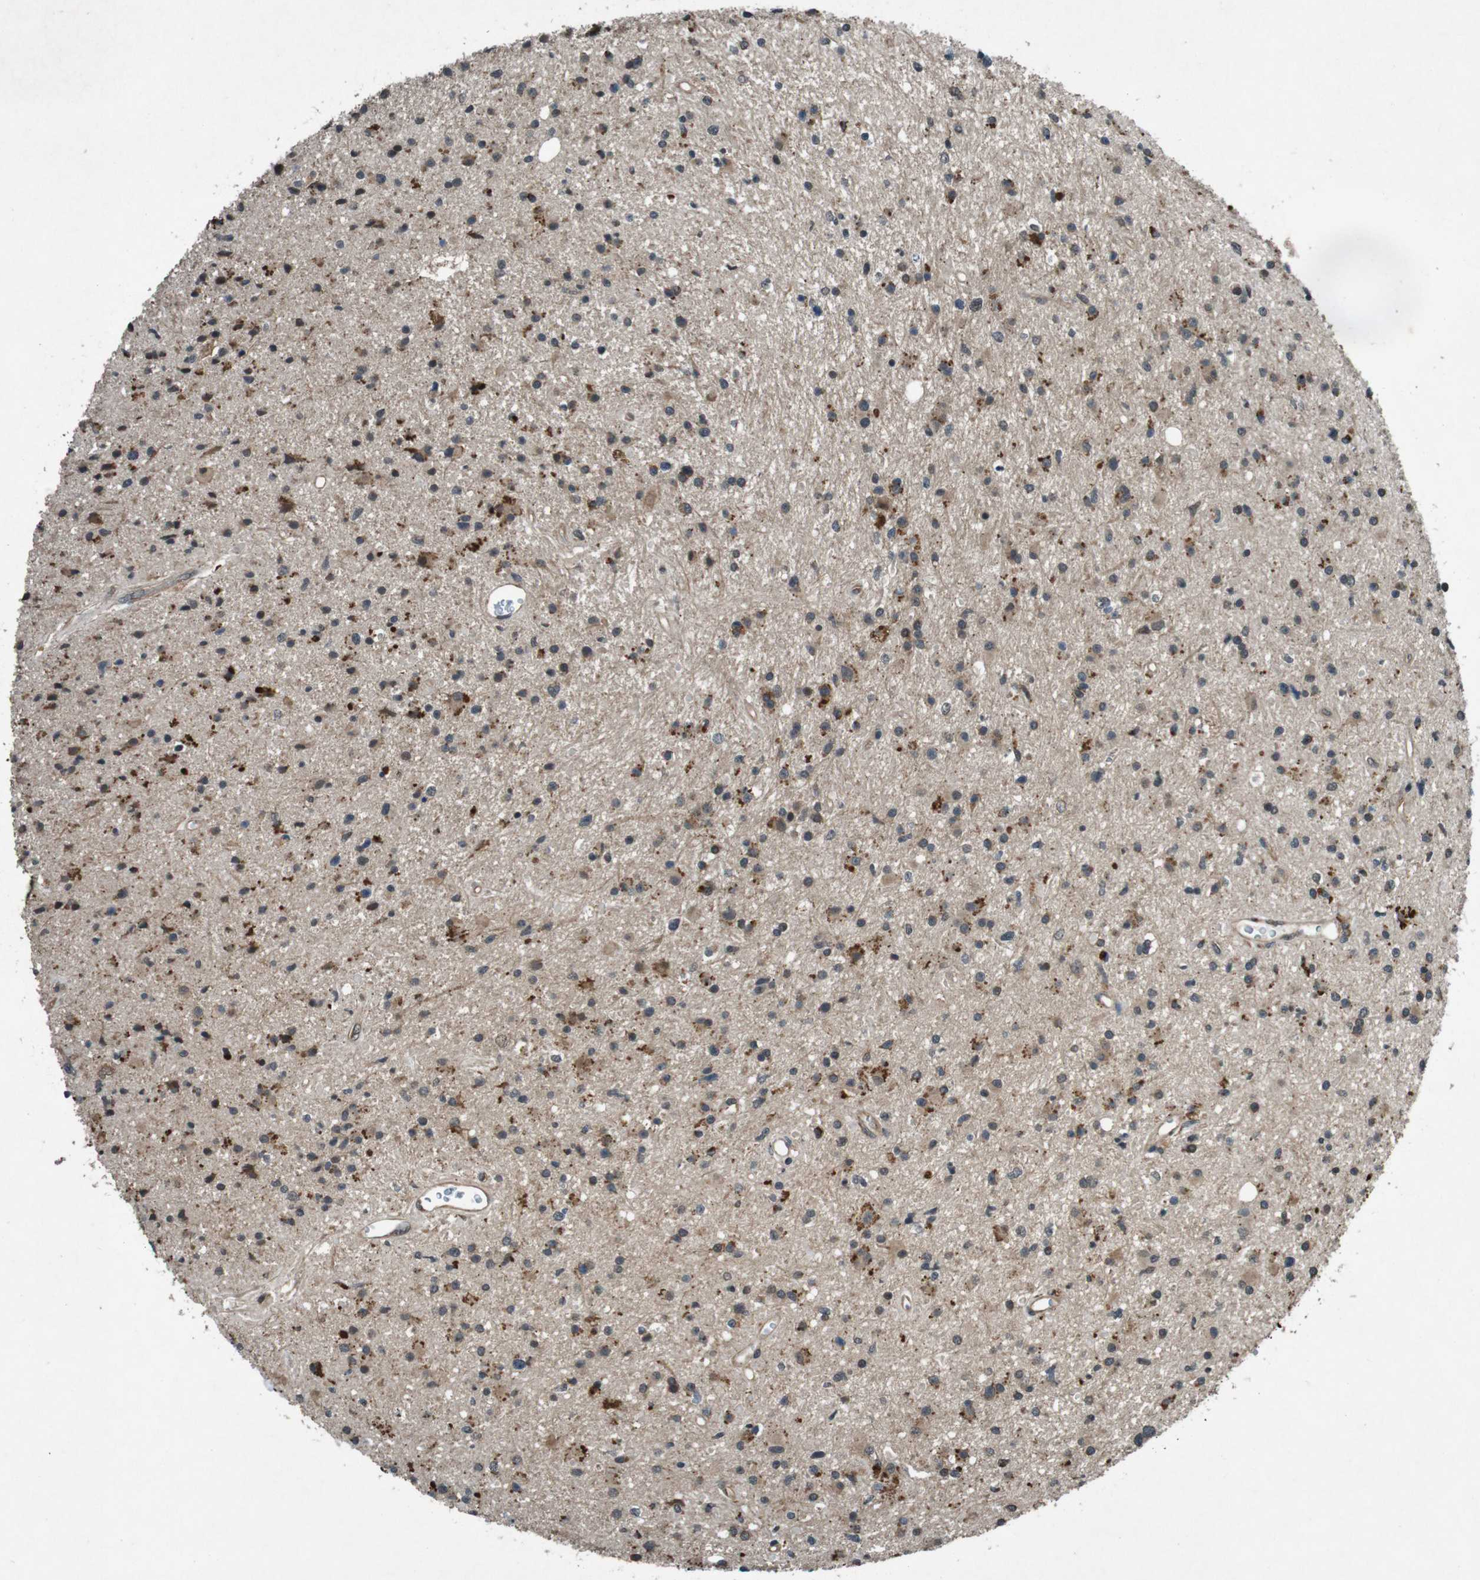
{"staining": {"intensity": "moderate", "quantity": "25%-75%", "location": "cytoplasmic/membranous,nuclear"}, "tissue": "glioma", "cell_type": "Tumor cells", "image_type": "cancer", "snomed": [{"axis": "morphology", "description": "Glioma, malignant, High grade"}, {"axis": "topography", "description": "Brain"}], "caption": "Malignant high-grade glioma tissue reveals moderate cytoplasmic/membranous and nuclear expression in approximately 25%-75% of tumor cells", "gene": "SOCS1", "patient": {"sex": "male", "age": 33}}